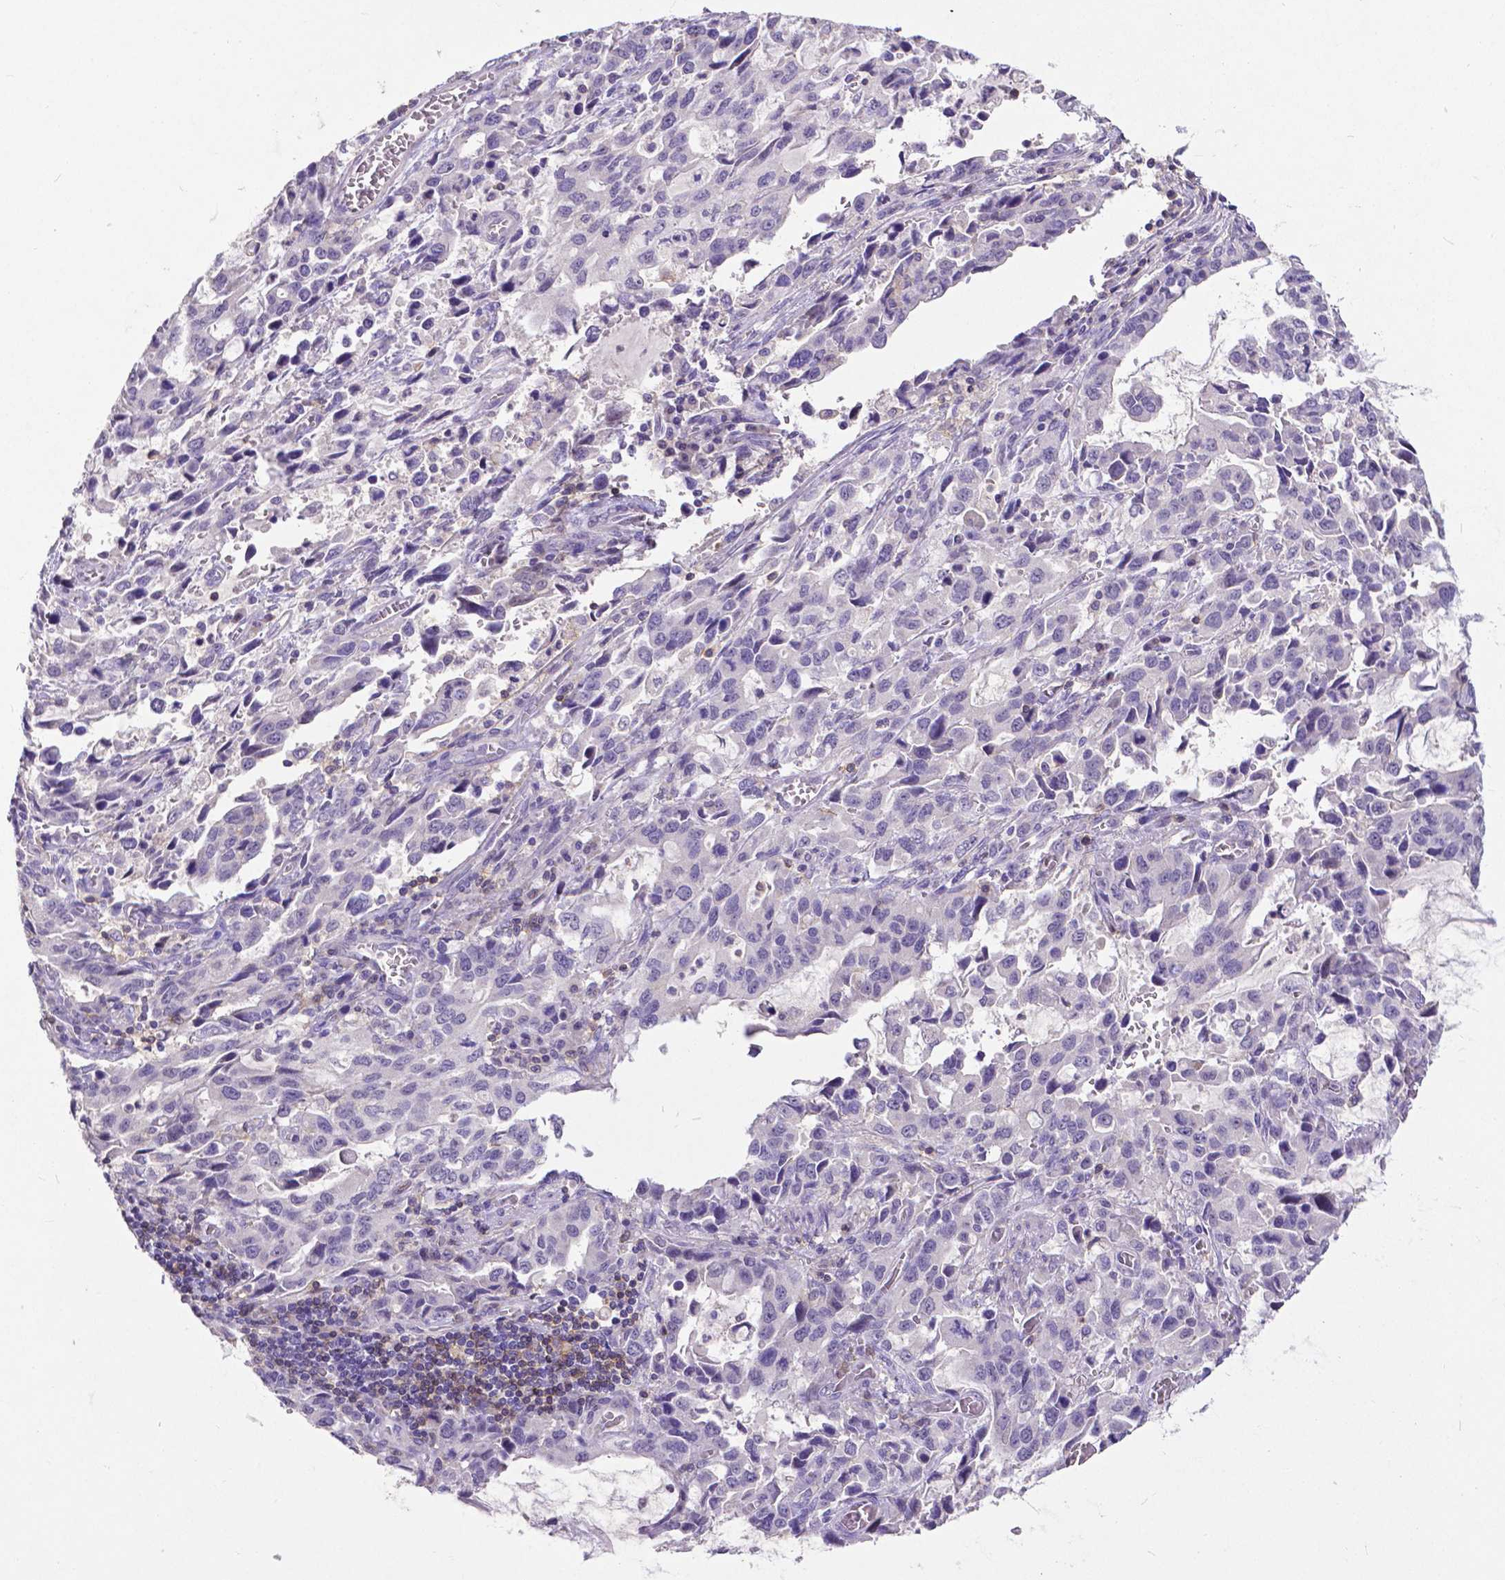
{"staining": {"intensity": "negative", "quantity": "none", "location": "none"}, "tissue": "stomach cancer", "cell_type": "Tumor cells", "image_type": "cancer", "snomed": [{"axis": "morphology", "description": "Adenocarcinoma, NOS"}, {"axis": "topography", "description": "Stomach, upper"}], "caption": "A histopathology image of stomach cancer (adenocarcinoma) stained for a protein reveals no brown staining in tumor cells.", "gene": "CD4", "patient": {"sex": "male", "age": 85}}